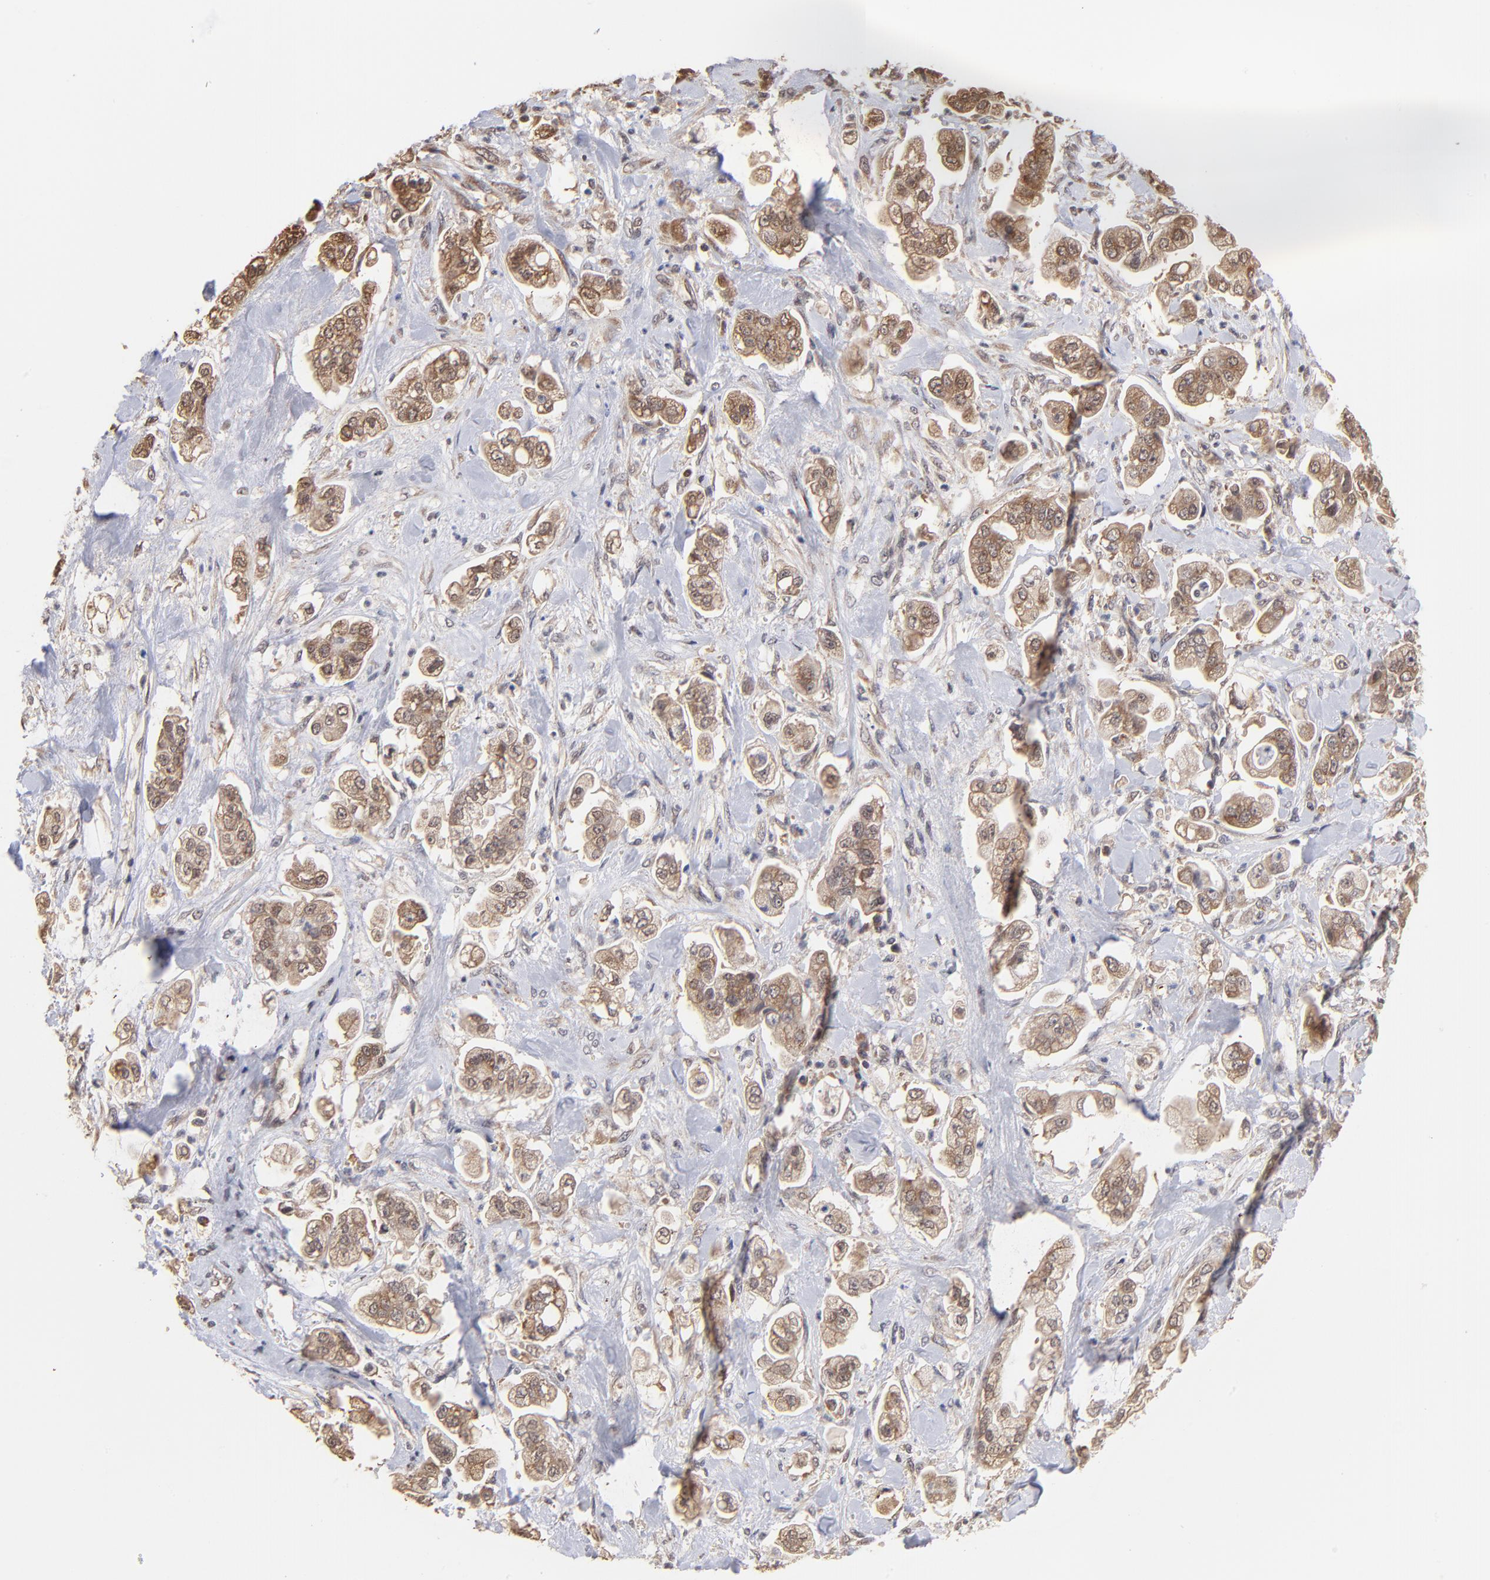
{"staining": {"intensity": "moderate", "quantity": ">75%", "location": "cytoplasmic/membranous"}, "tissue": "stomach cancer", "cell_type": "Tumor cells", "image_type": "cancer", "snomed": [{"axis": "morphology", "description": "Adenocarcinoma, NOS"}, {"axis": "topography", "description": "Stomach"}], "caption": "Stomach cancer (adenocarcinoma) was stained to show a protein in brown. There is medium levels of moderate cytoplasmic/membranous expression in about >75% of tumor cells.", "gene": "BRPF1", "patient": {"sex": "male", "age": 62}}